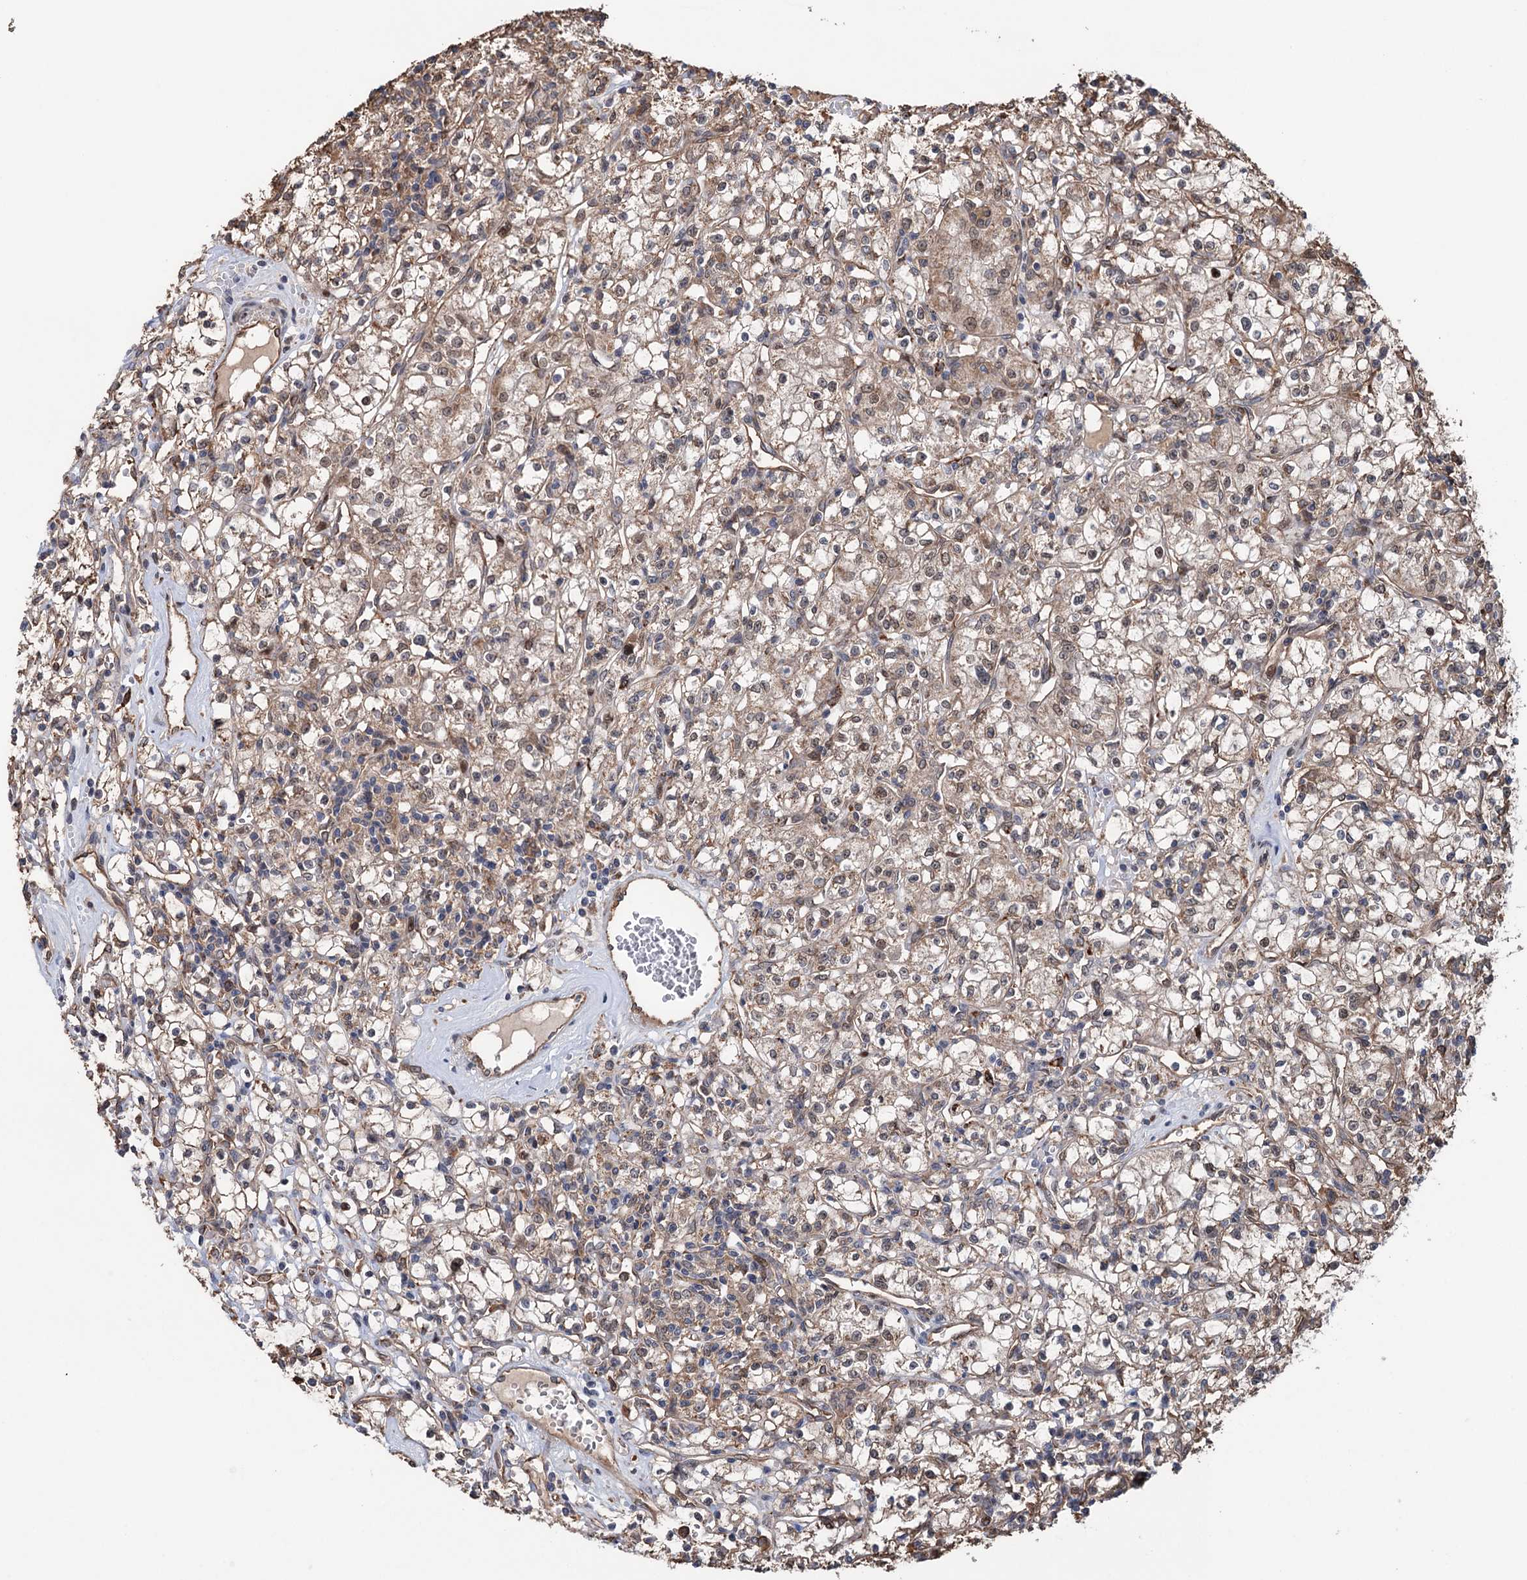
{"staining": {"intensity": "weak", "quantity": ">75%", "location": "cytoplasmic/membranous"}, "tissue": "renal cancer", "cell_type": "Tumor cells", "image_type": "cancer", "snomed": [{"axis": "morphology", "description": "Adenocarcinoma, NOS"}, {"axis": "topography", "description": "Kidney"}], "caption": "A brown stain highlights weak cytoplasmic/membranous expression of a protein in renal cancer tumor cells.", "gene": "NCAPD2", "patient": {"sex": "female", "age": 59}}